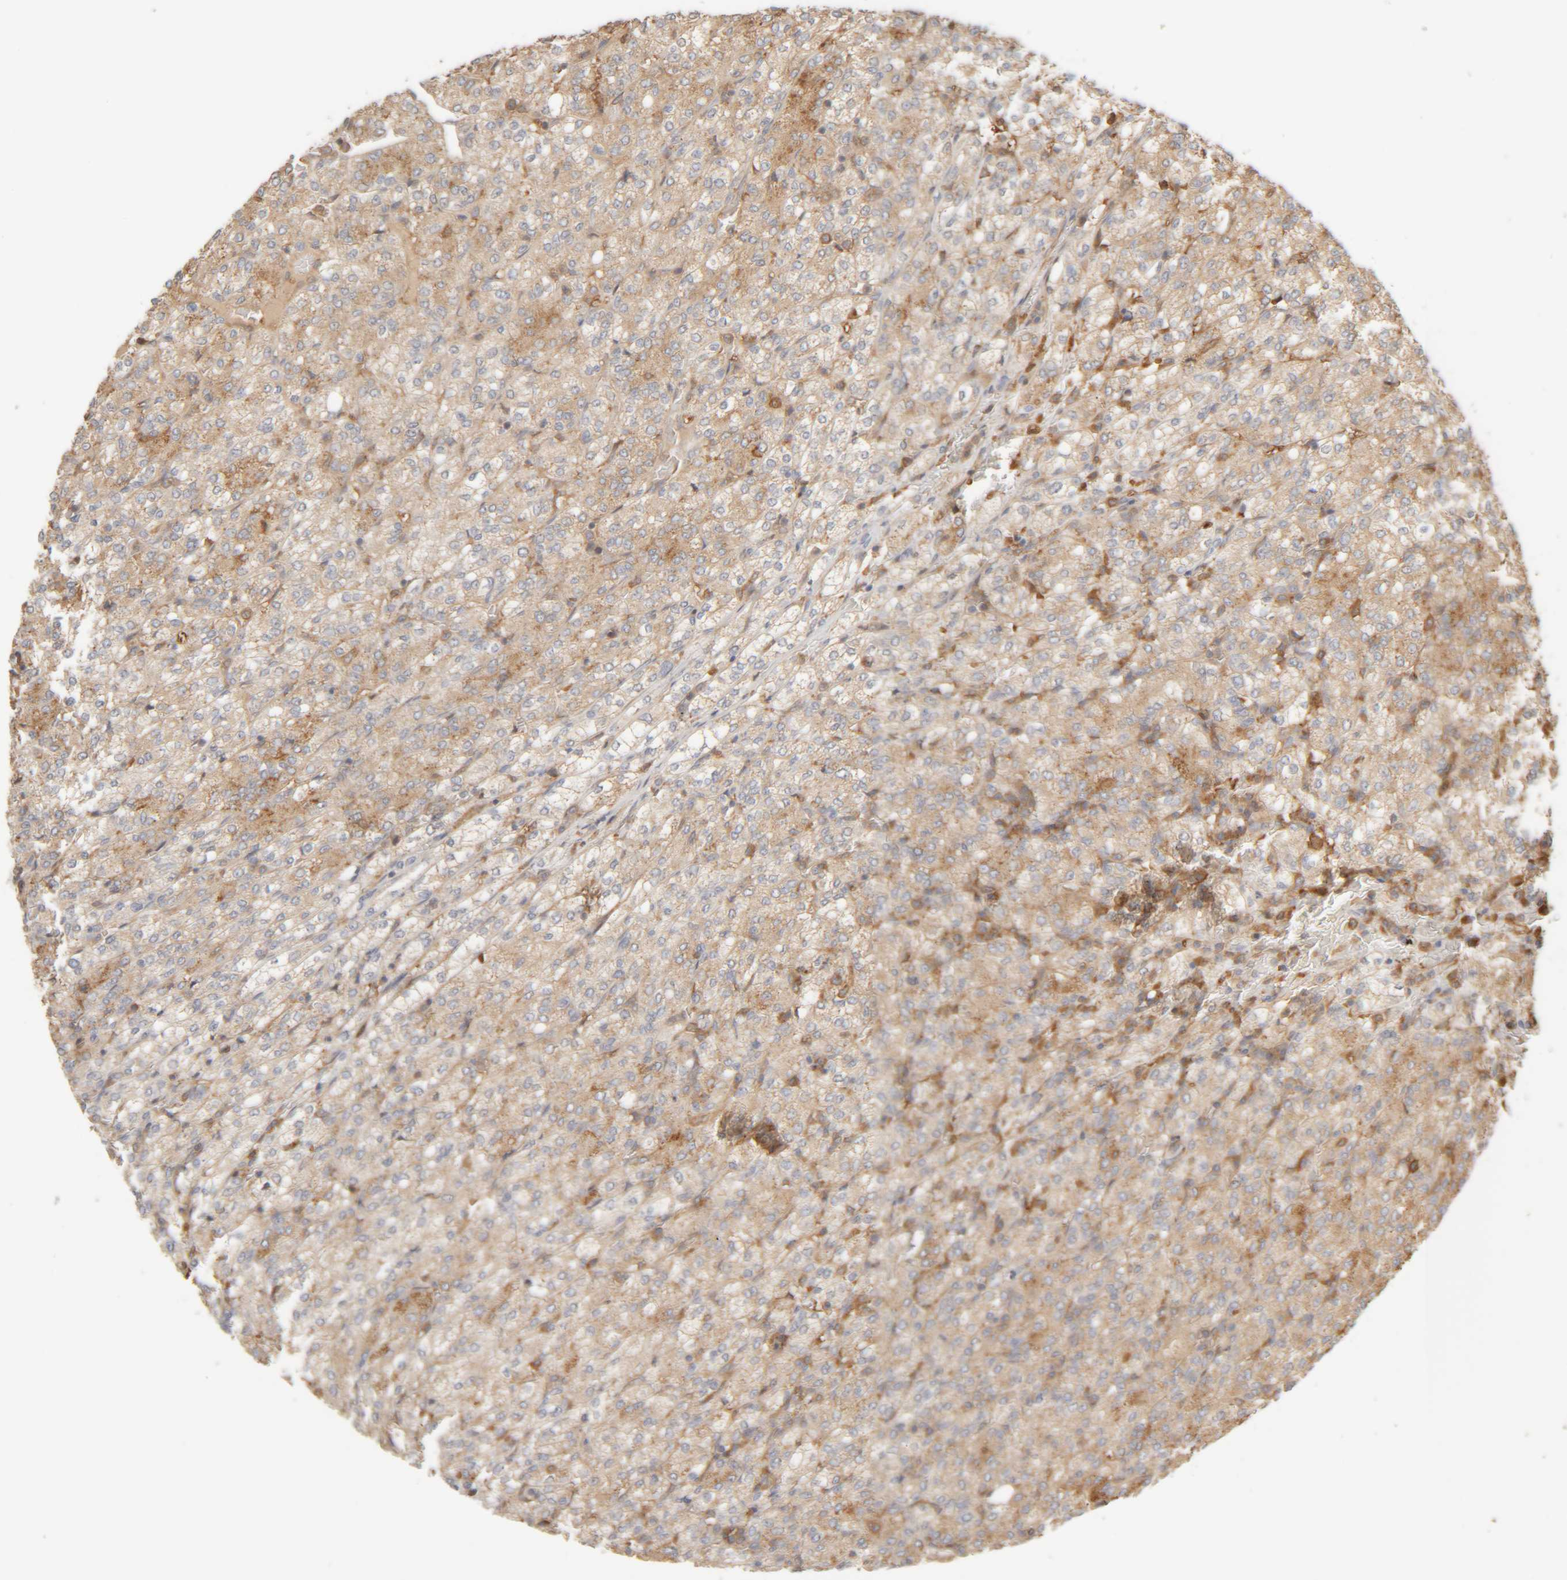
{"staining": {"intensity": "weak", "quantity": ">75%", "location": "cytoplasmic/membranous"}, "tissue": "renal cancer", "cell_type": "Tumor cells", "image_type": "cancer", "snomed": [{"axis": "morphology", "description": "Adenocarcinoma, NOS"}, {"axis": "topography", "description": "Kidney"}], "caption": "The histopathology image exhibits a brown stain indicating the presence of a protein in the cytoplasmic/membranous of tumor cells in renal cancer (adenocarcinoma).", "gene": "TMEM192", "patient": {"sex": "male", "age": 77}}